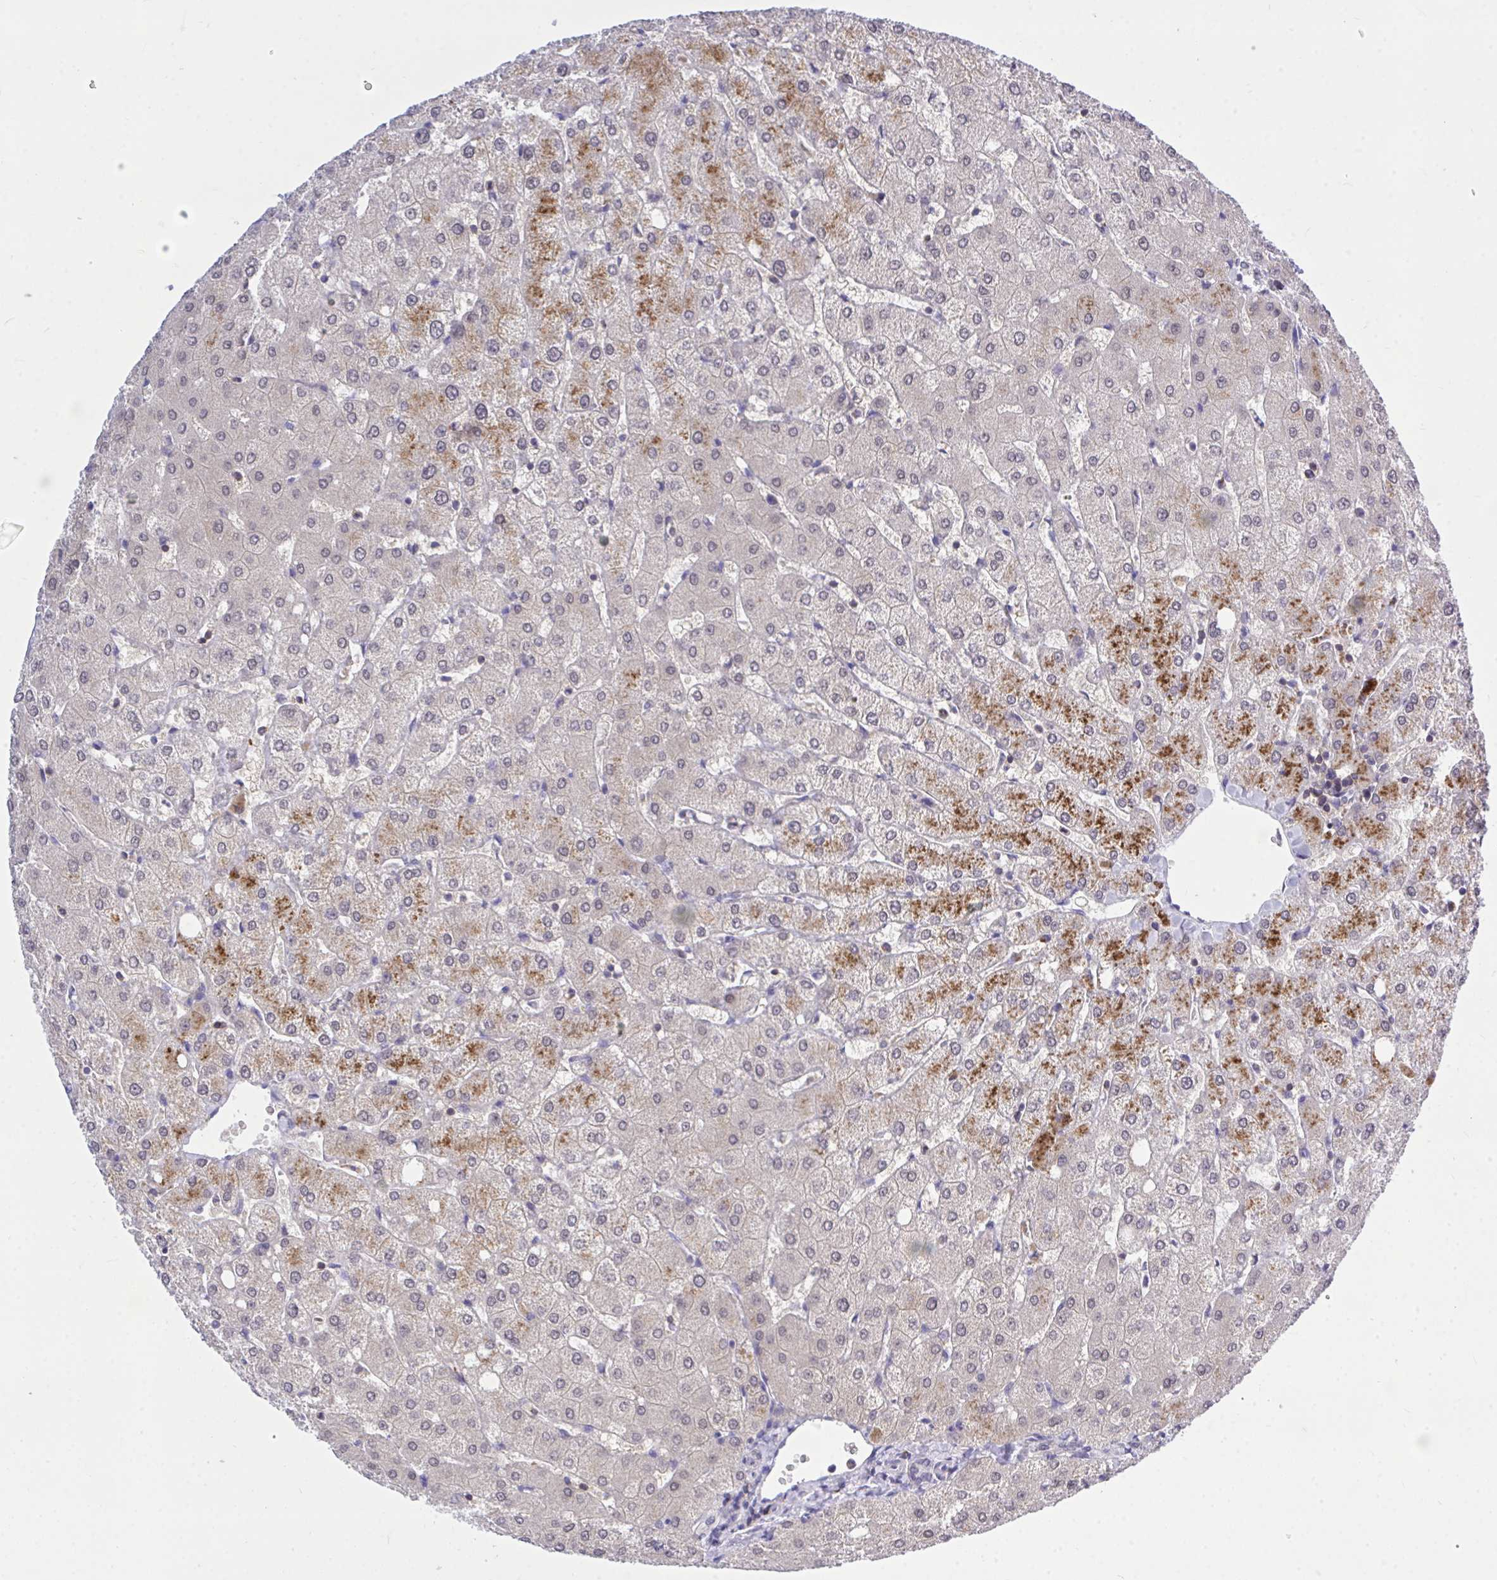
{"staining": {"intensity": "negative", "quantity": "none", "location": "none"}, "tissue": "liver", "cell_type": "Cholangiocytes", "image_type": "normal", "snomed": [{"axis": "morphology", "description": "Normal tissue, NOS"}, {"axis": "topography", "description": "Liver"}], "caption": "The micrograph reveals no significant staining in cholangiocytes of liver. The staining was performed using DAB (3,3'-diaminobenzidine) to visualize the protein expression in brown, while the nuclei were stained in blue with hematoxylin (Magnification: 20x).", "gene": "CXCL8", "patient": {"sex": "female", "age": 54}}